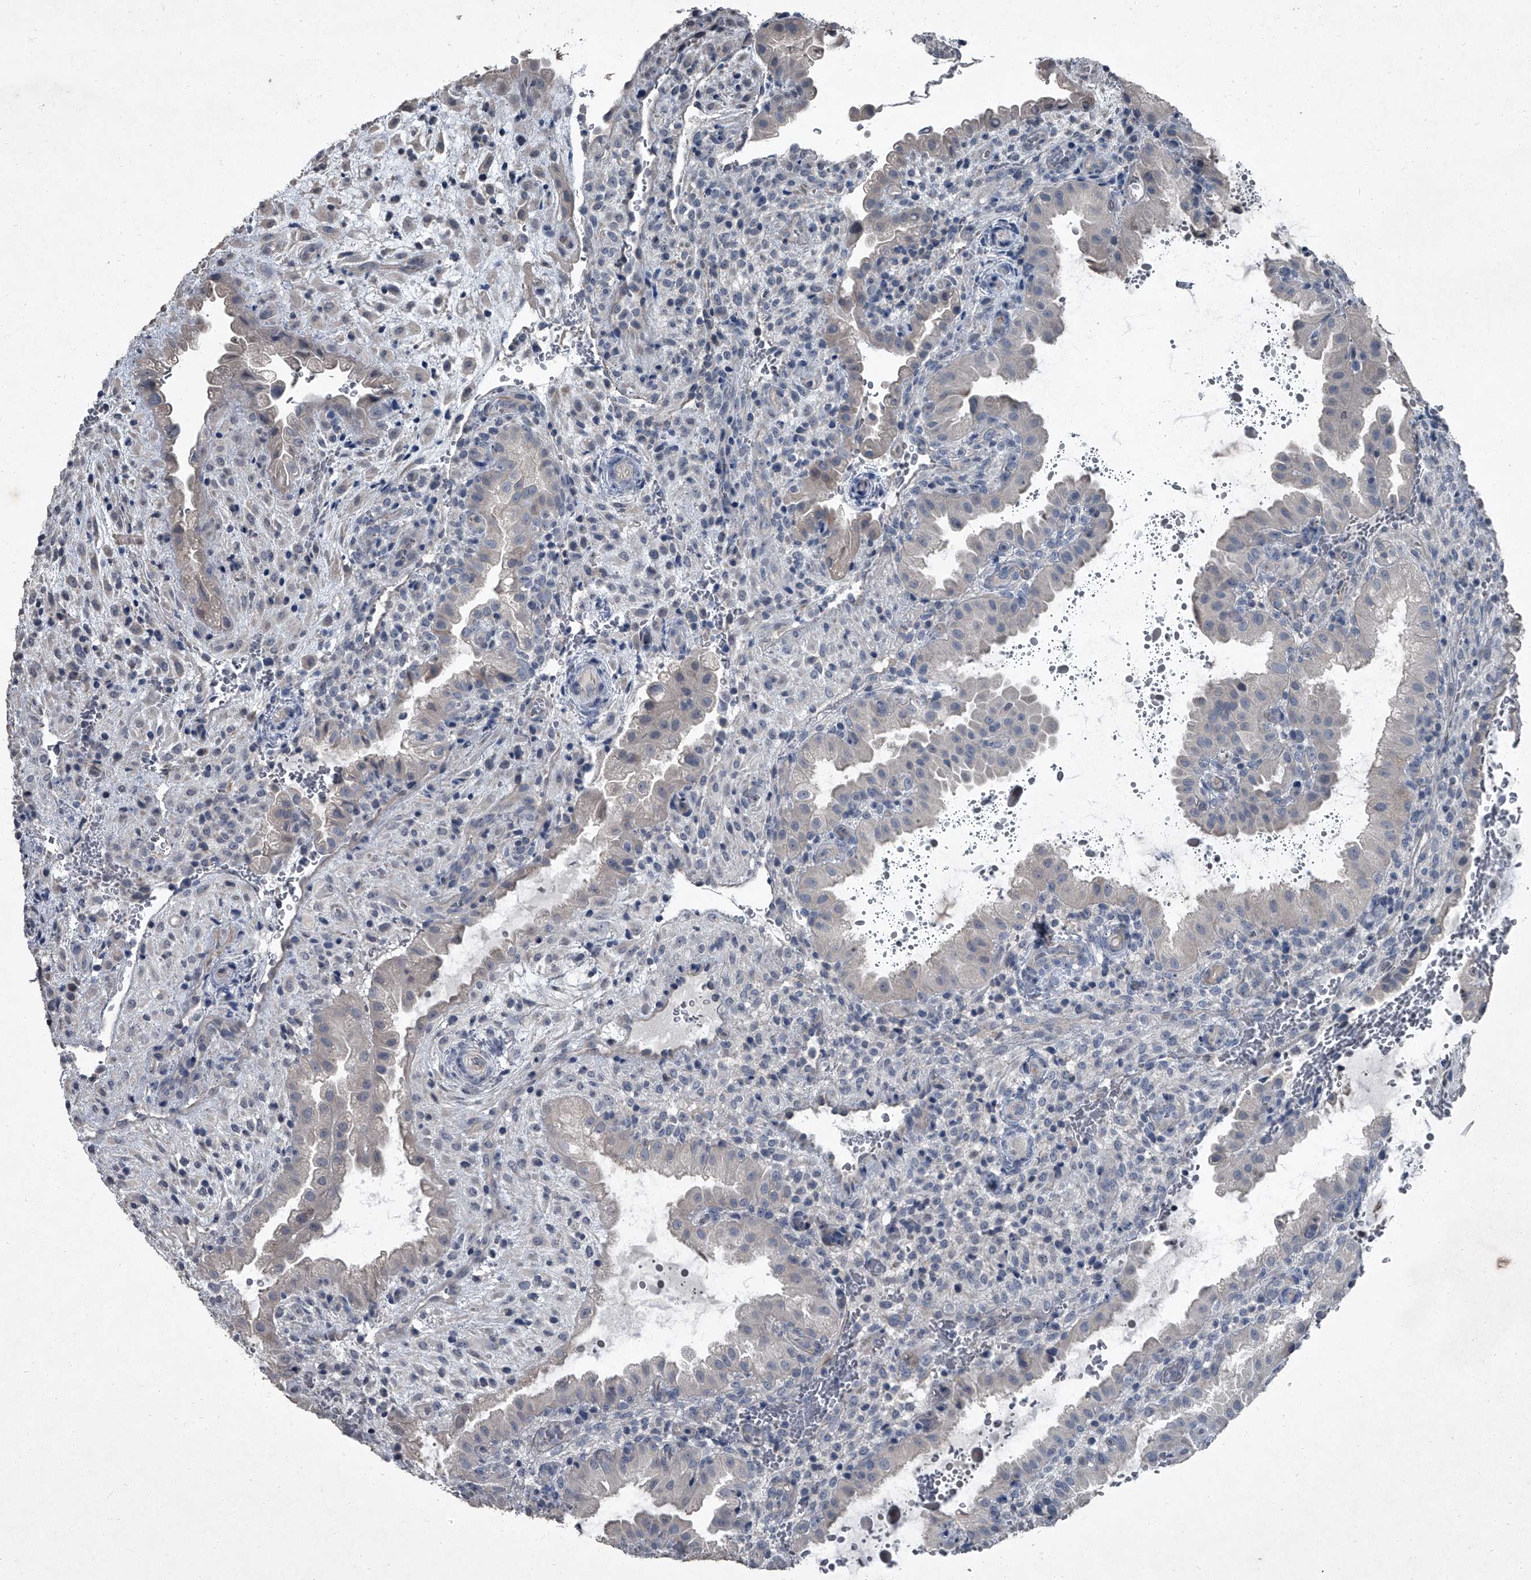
{"staining": {"intensity": "negative", "quantity": "none", "location": "none"}, "tissue": "placenta", "cell_type": "Decidual cells", "image_type": "normal", "snomed": [{"axis": "morphology", "description": "Normal tissue, NOS"}, {"axis": "topography", "description": "Placenta"}], "caption": "IHC histopathology image of normal placenta stained for a protein (brown), which reveals no expression in decidual cells. Brightfield microscopy of immunohistochemistry stained with DAB (3,3'-diaminobenzidine) (brown) and hematoxylin (blue), captured at high magnification.", "gene": "HEPHL1", "patient": {"sex": "female", "age": 35}}